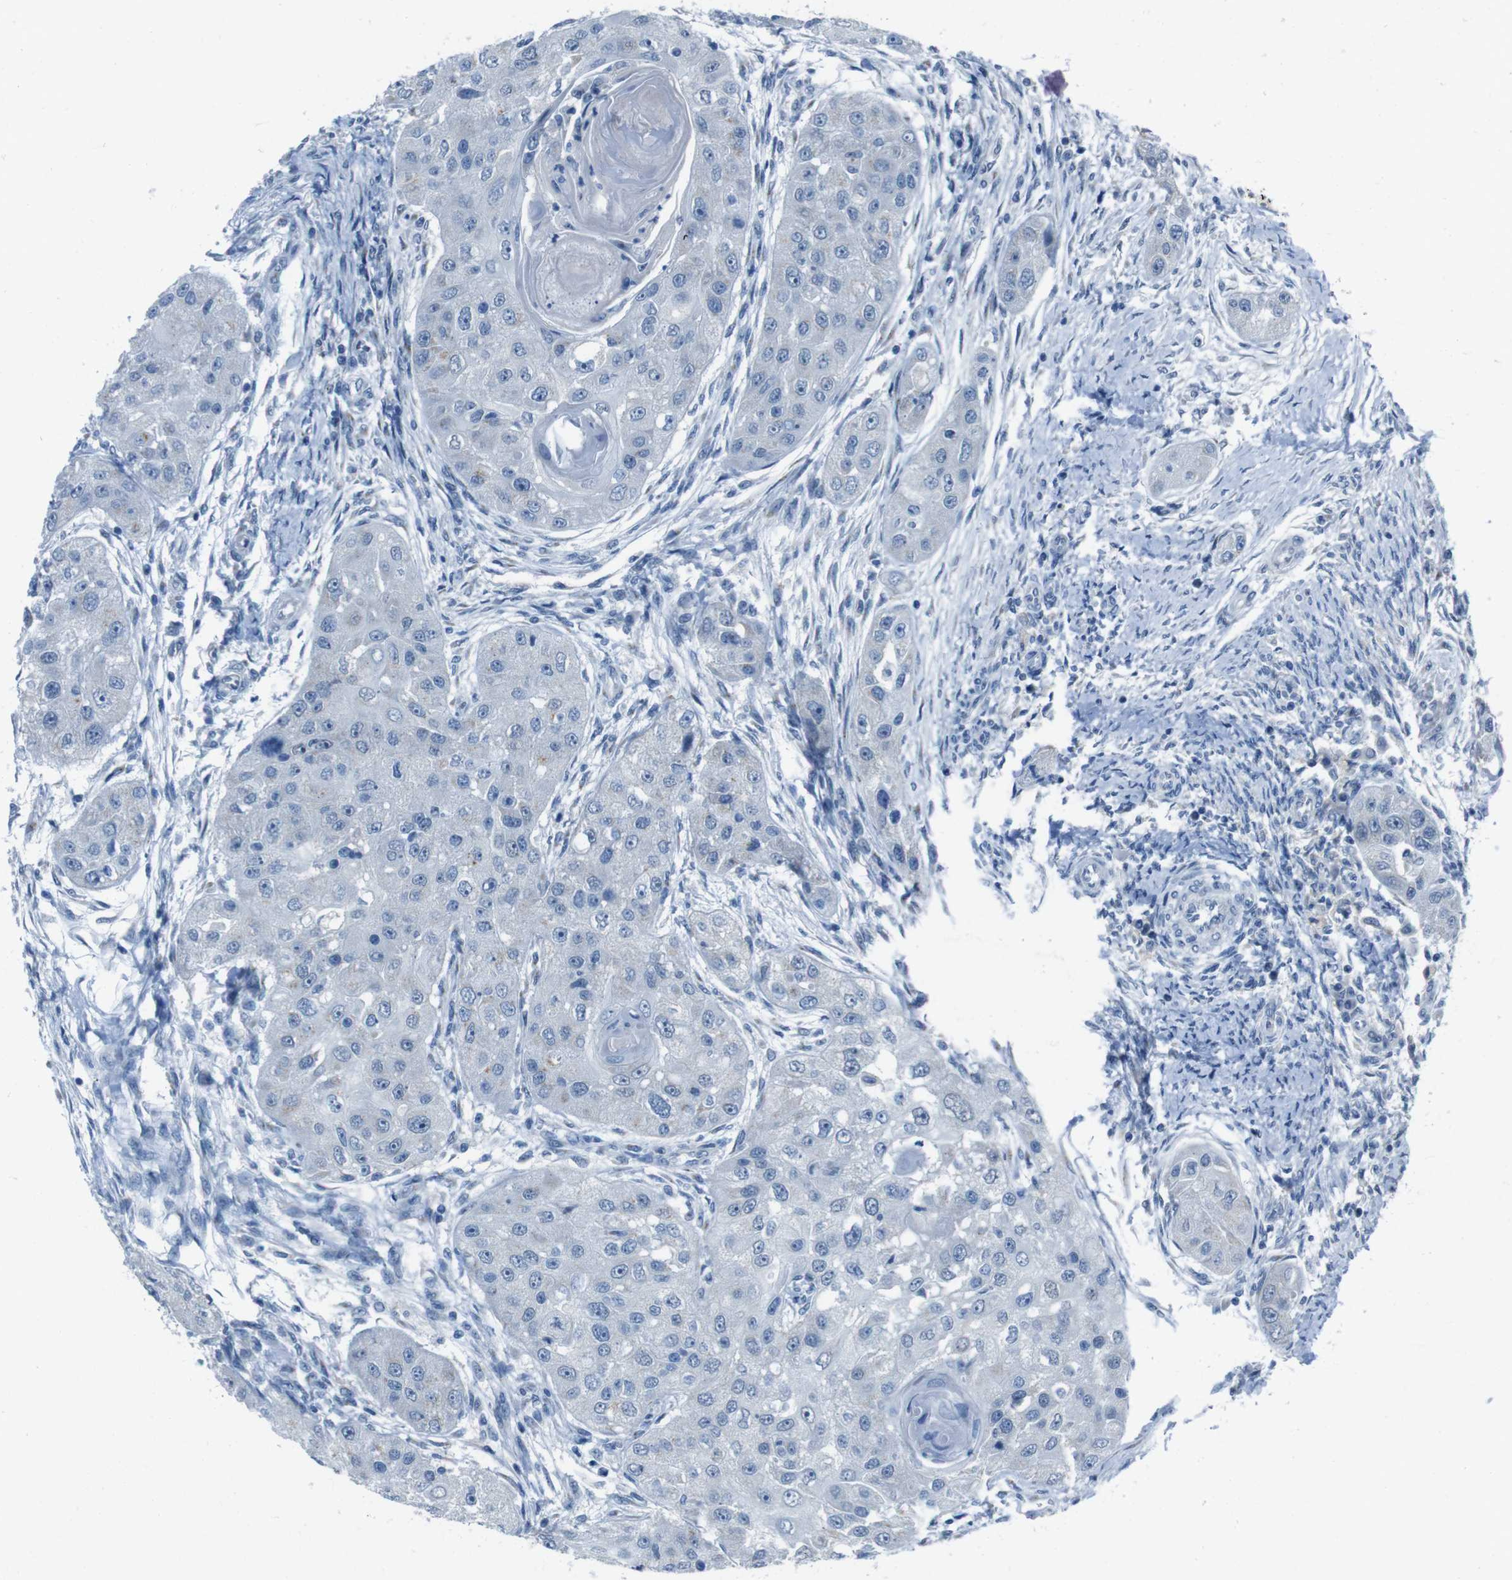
{"staining": {"intensity": "negative", "quantity": "none", "location": "none"}, "tissue": "head and neck cancer", "cell_type": "Tumor cells", "image_type": "cancer", "snomed": [{"axis": "morphology", "description": "Normal tissue, NOS"}, {"axis": "morphology", "description": "Squamous cell carcinoma, NOS"}, {"axis": "topography", "description": "Skeletal muscle"}, {"axis": "topography", "description": "Head-Neck"}], "caption": "This is an immunohistochemistry (IHC) photomicrograph of squamous cell carcinoma (head and neck). There is no positivity in tumor cells.", "gene": "CDHR2", "patient": {"sex": "male", "age": 51}}